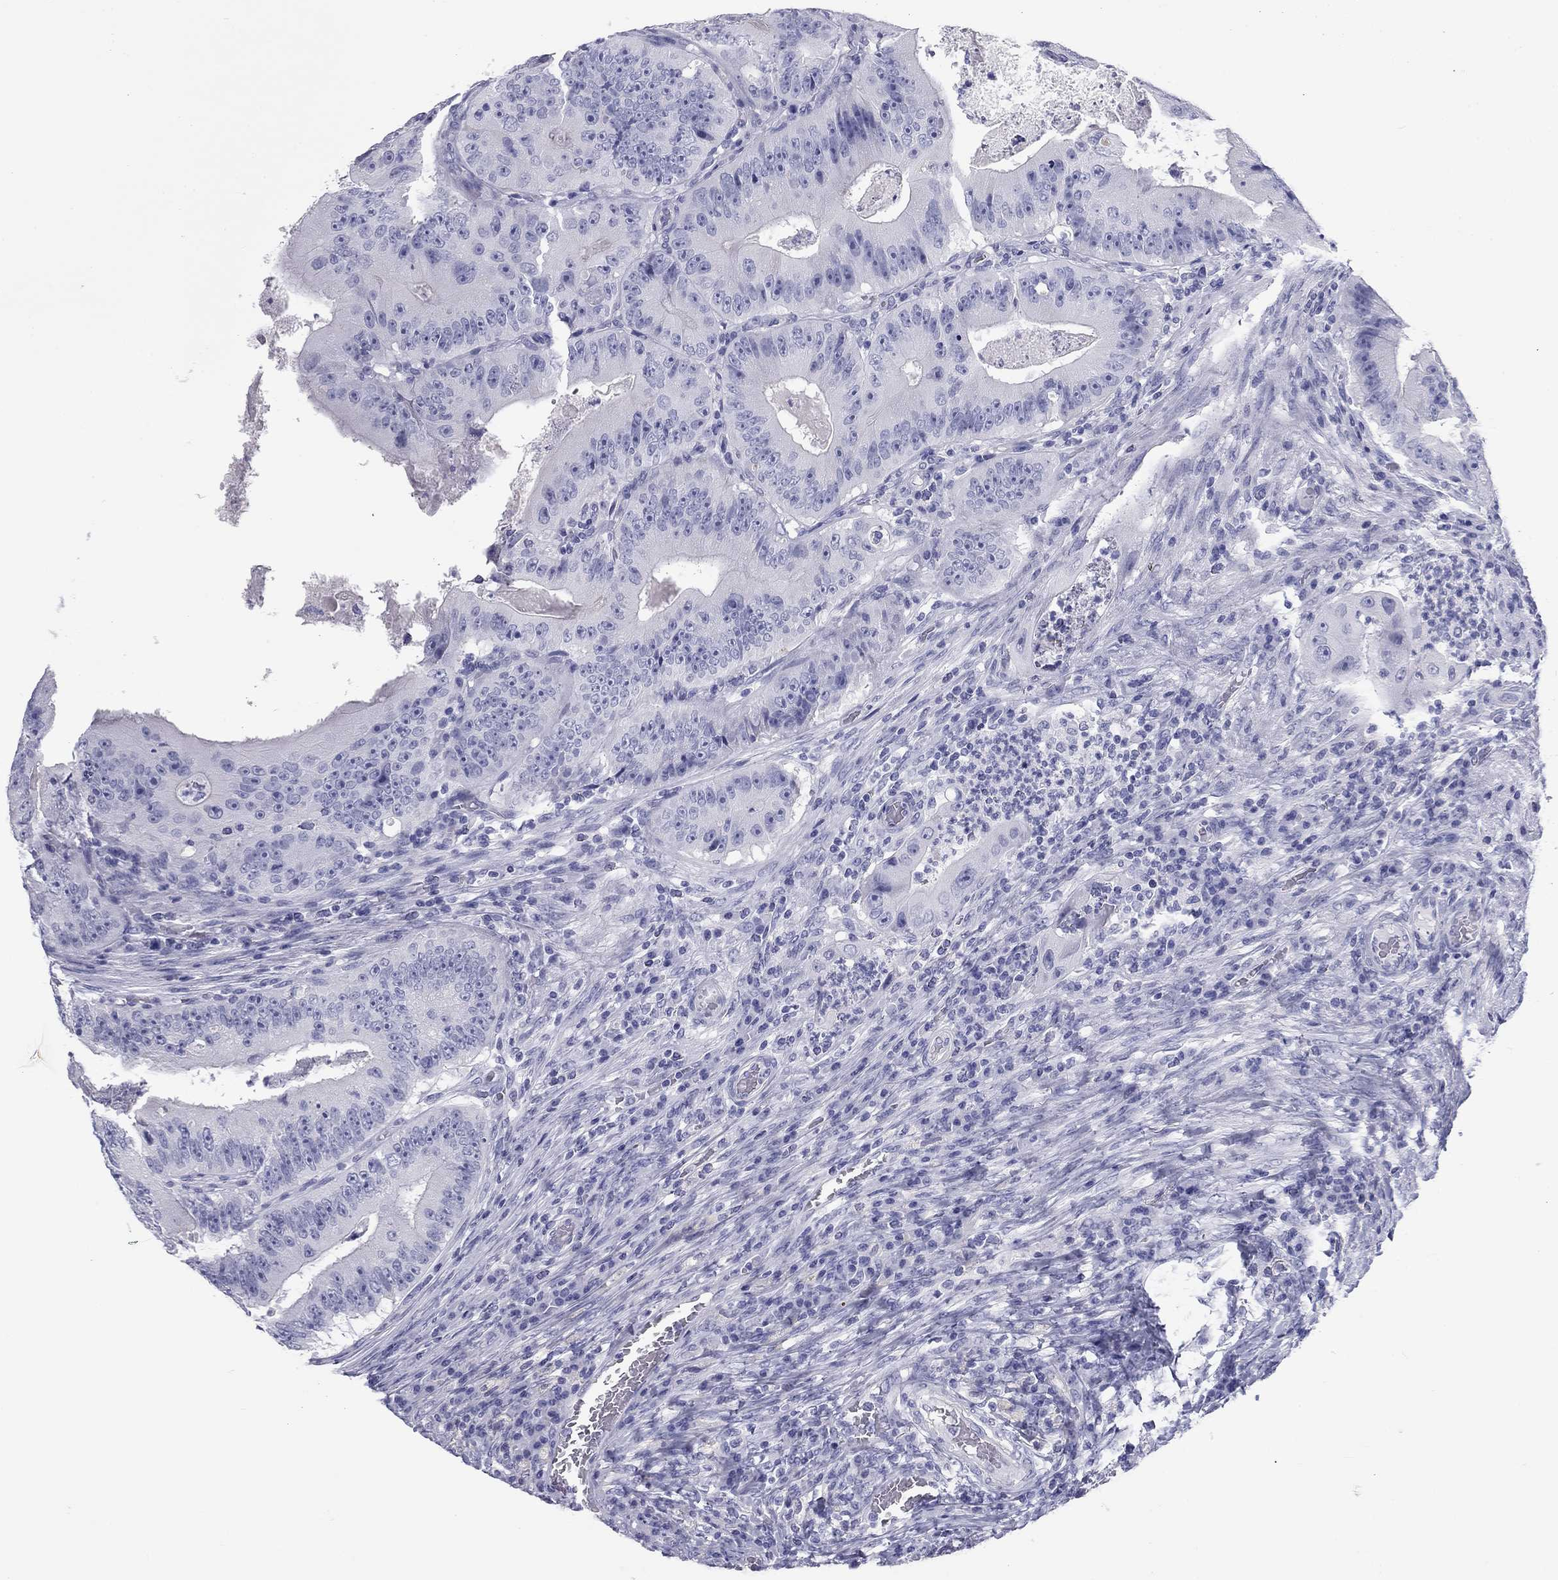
{"staining": {"intensity": "negative", "quantity": "none", "location": "none"}, "tissue": "colorectal cancer", "cell_type": "Tumor cells", "image_type": "cancer", "snomed": [{"axis": "morphology", "description": "Adenocarcinoma, NOS"}, {"axis": "topography", "description": "Colon"}], "caption": "This photomicrograph is of colorectal cancer stained with immunohistochemistry (IHC) to label a protein in brown with the nuclei are counter-stained blue. There is no expression in tumor cells. (Brightfield microscopy of DAB (3,3'-diaminobenzidine) immunohistochemistry at high magnification).", "gene": "DNALI1", "patient": {"sex": "female", "age": 86}}